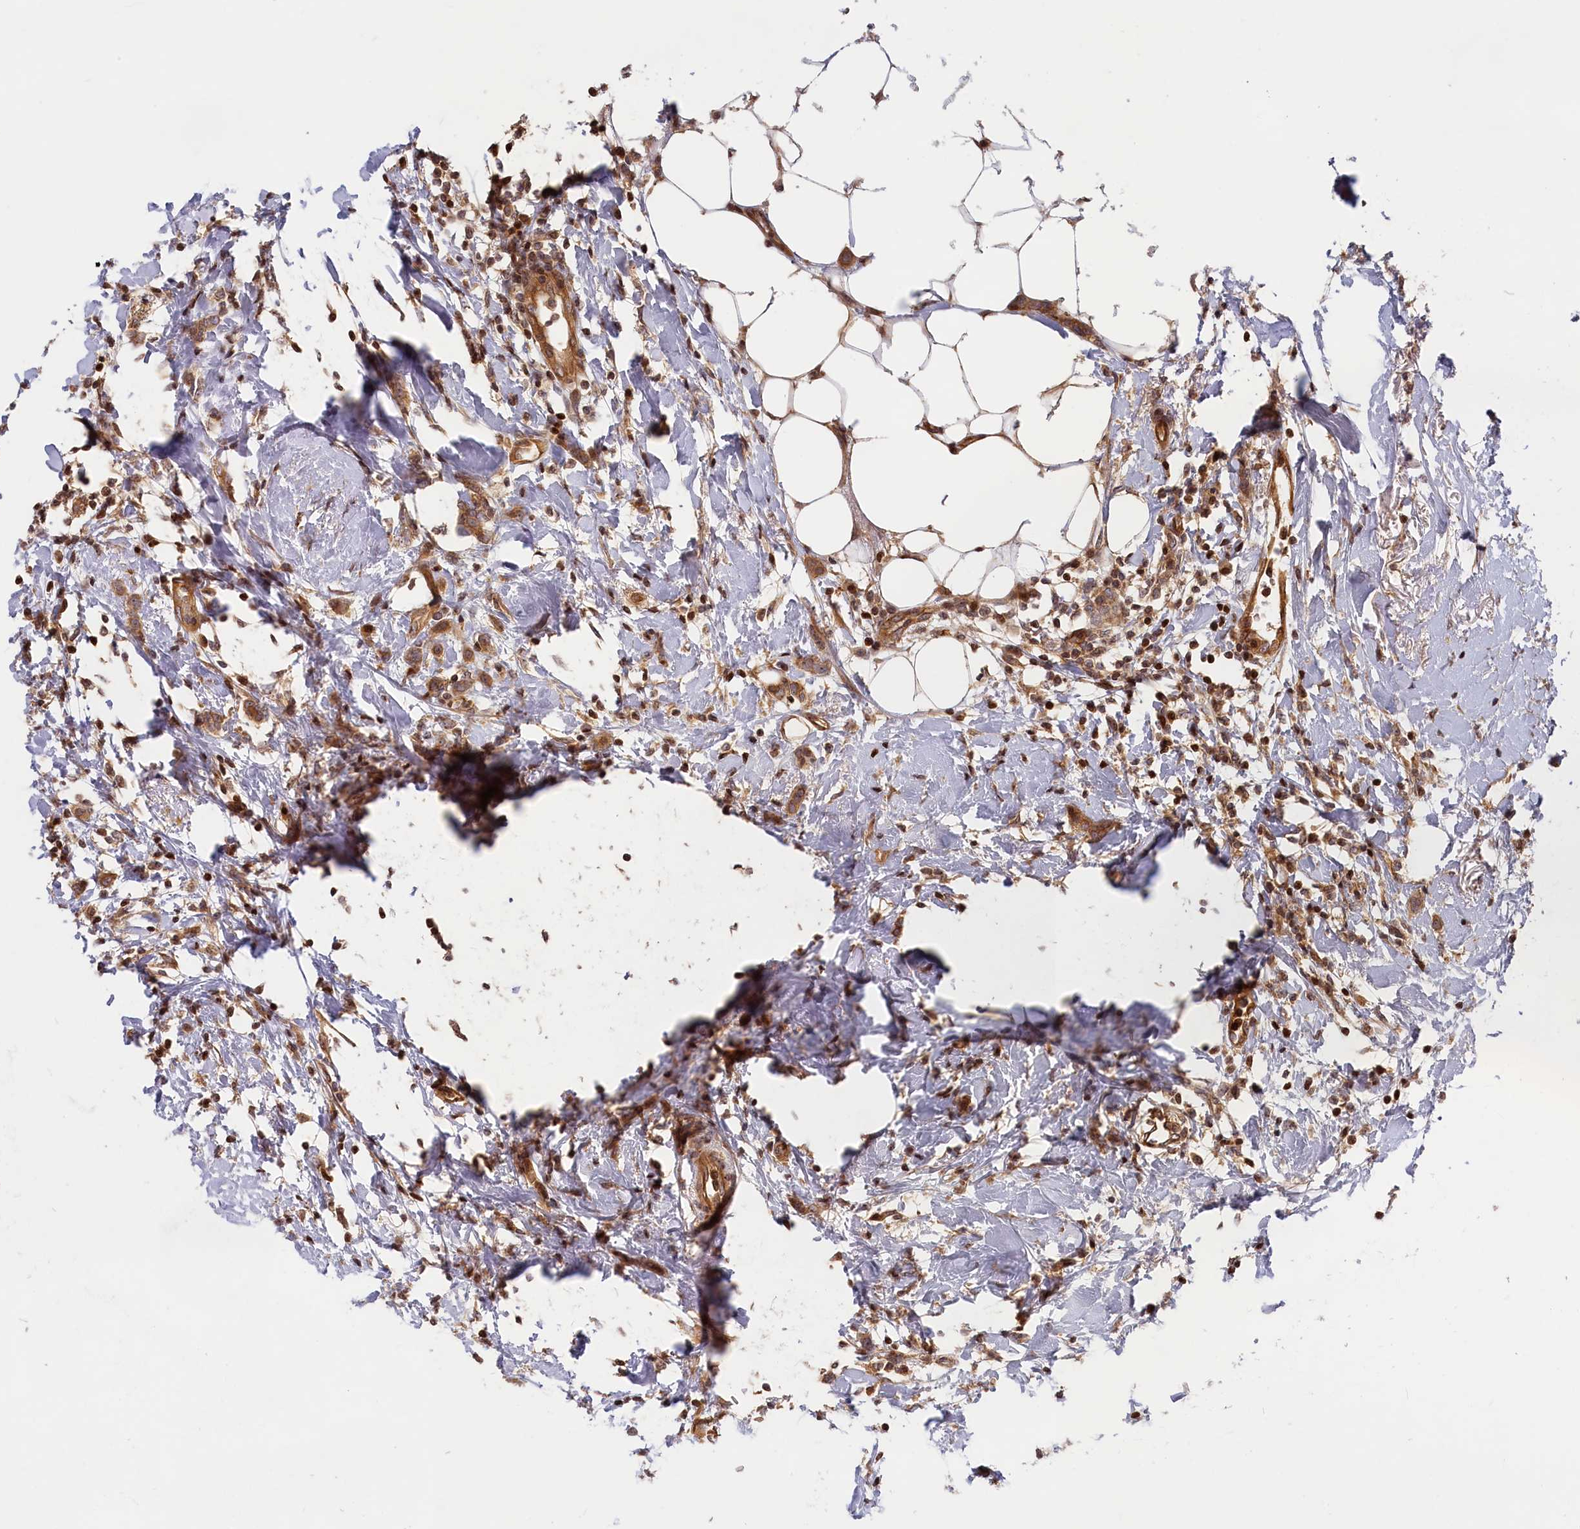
{"staining": {"intensity": "moderate", "quantity": ">75%", "location": "cytoplasmic/membranous"}, "tissue": "breast cancer", "cell_type": "Tumor cells", "image_type": "cancer", "snomed": [{"axis": "morphology", "description": "Duct carcinoma"}, {"axis": "topography", "description": "Breast"}], "caption": "Protein staining of breast invasive ductal carcinoma tissue shows moderate cytoplasmic/membranous positivity in about >75% of tumor cells.", "gene": "CEP44", "patient": {"sex": "female", "age": 72}}